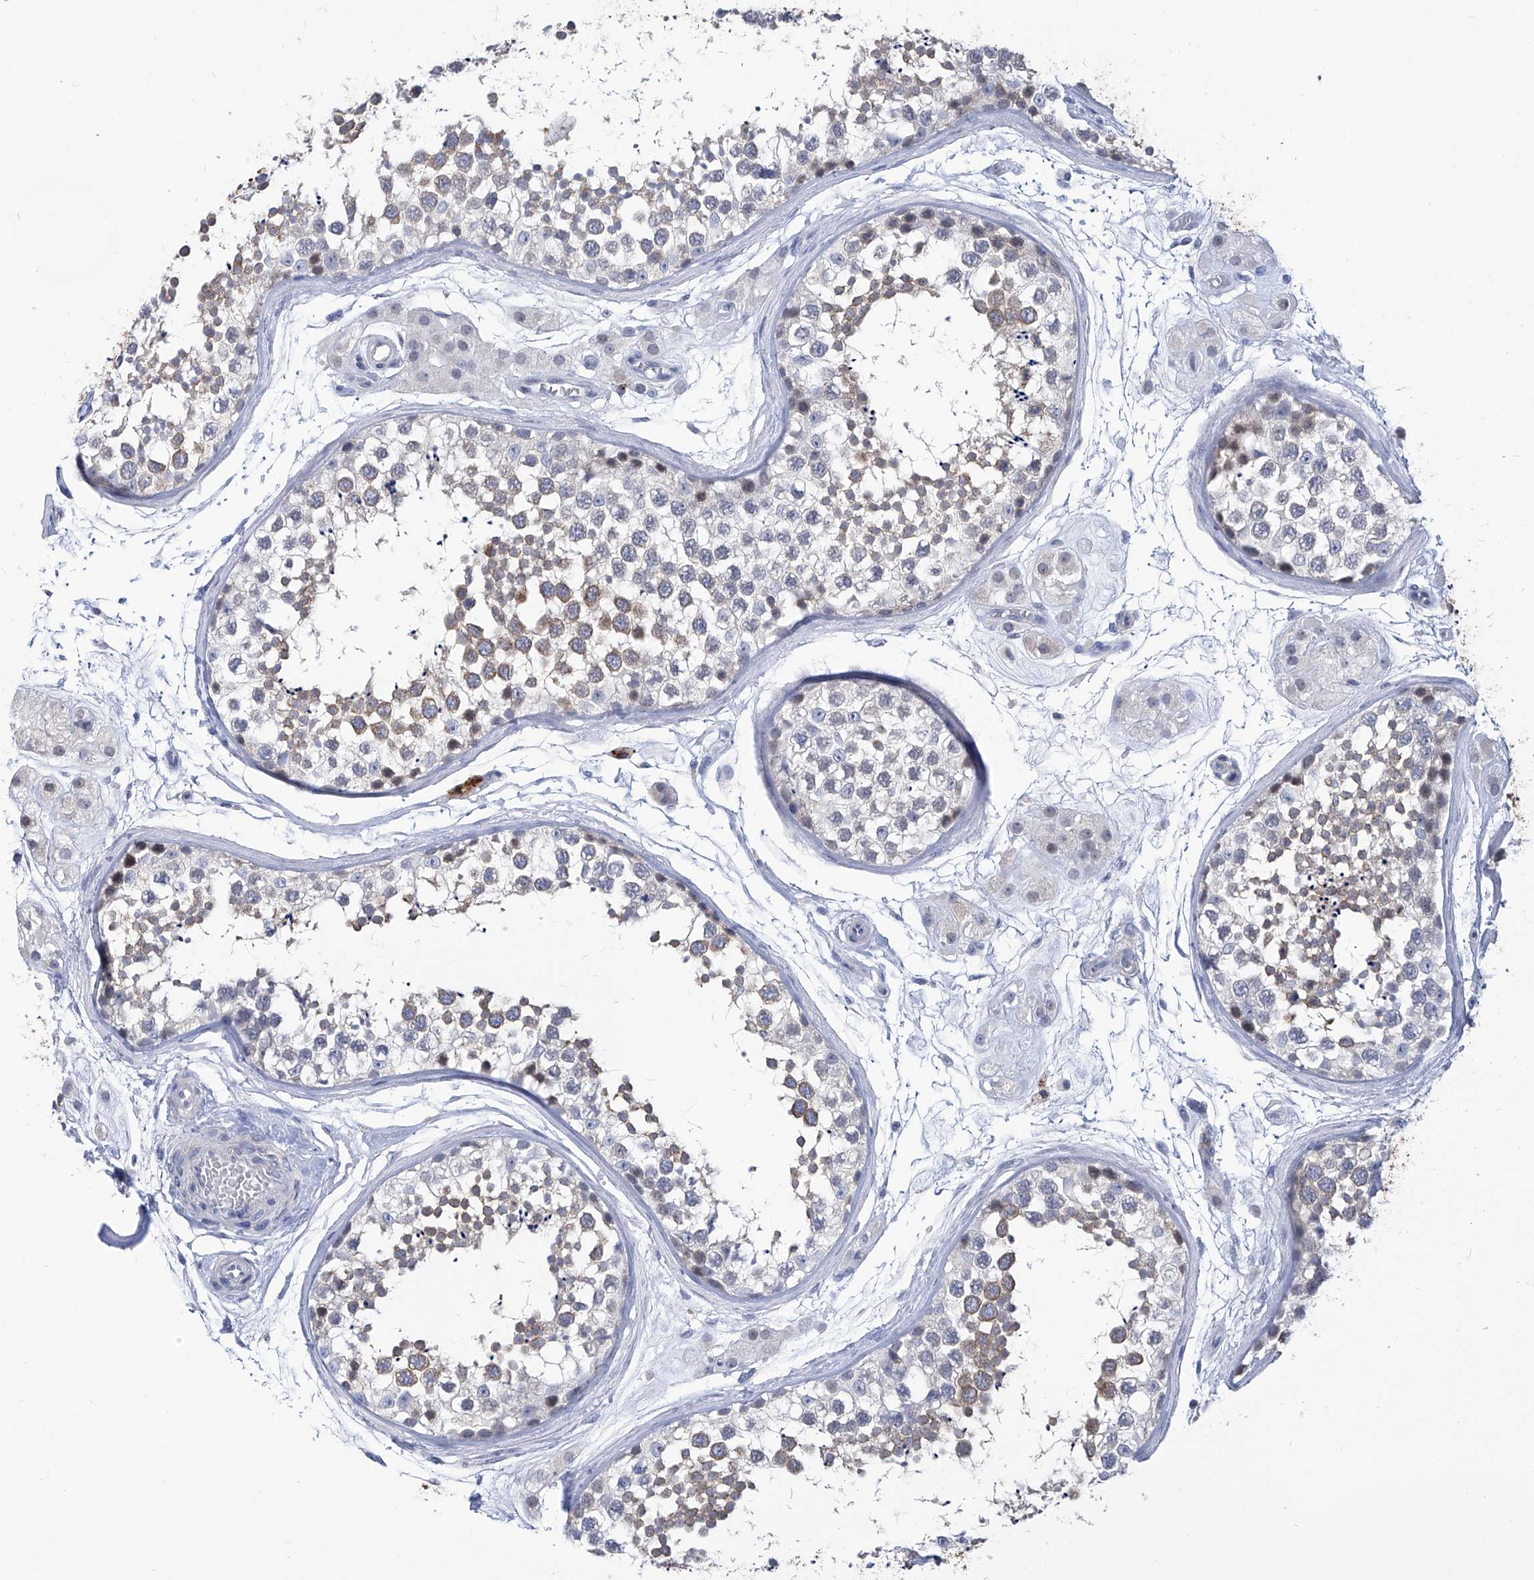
{"staining": {"intensity": "weak", "quantity": "<25%", "location": "cytoplasmic/membranous"}, "tissue": "testis", "cell_type": "Cells in seminiferous ducts", "image_type": "normal", "snomed": [{"axis": "morphology", "description": "Normal tissue, NOS"}, {"axis": "topography", "description": "Testis"}], "caption": "Human testis stained for a protein using immunohistochemistry reveals no staining in cells in seminiferous ducts.", "gene": "PHF20", "patient": {"sex": "male", "age": 56}}